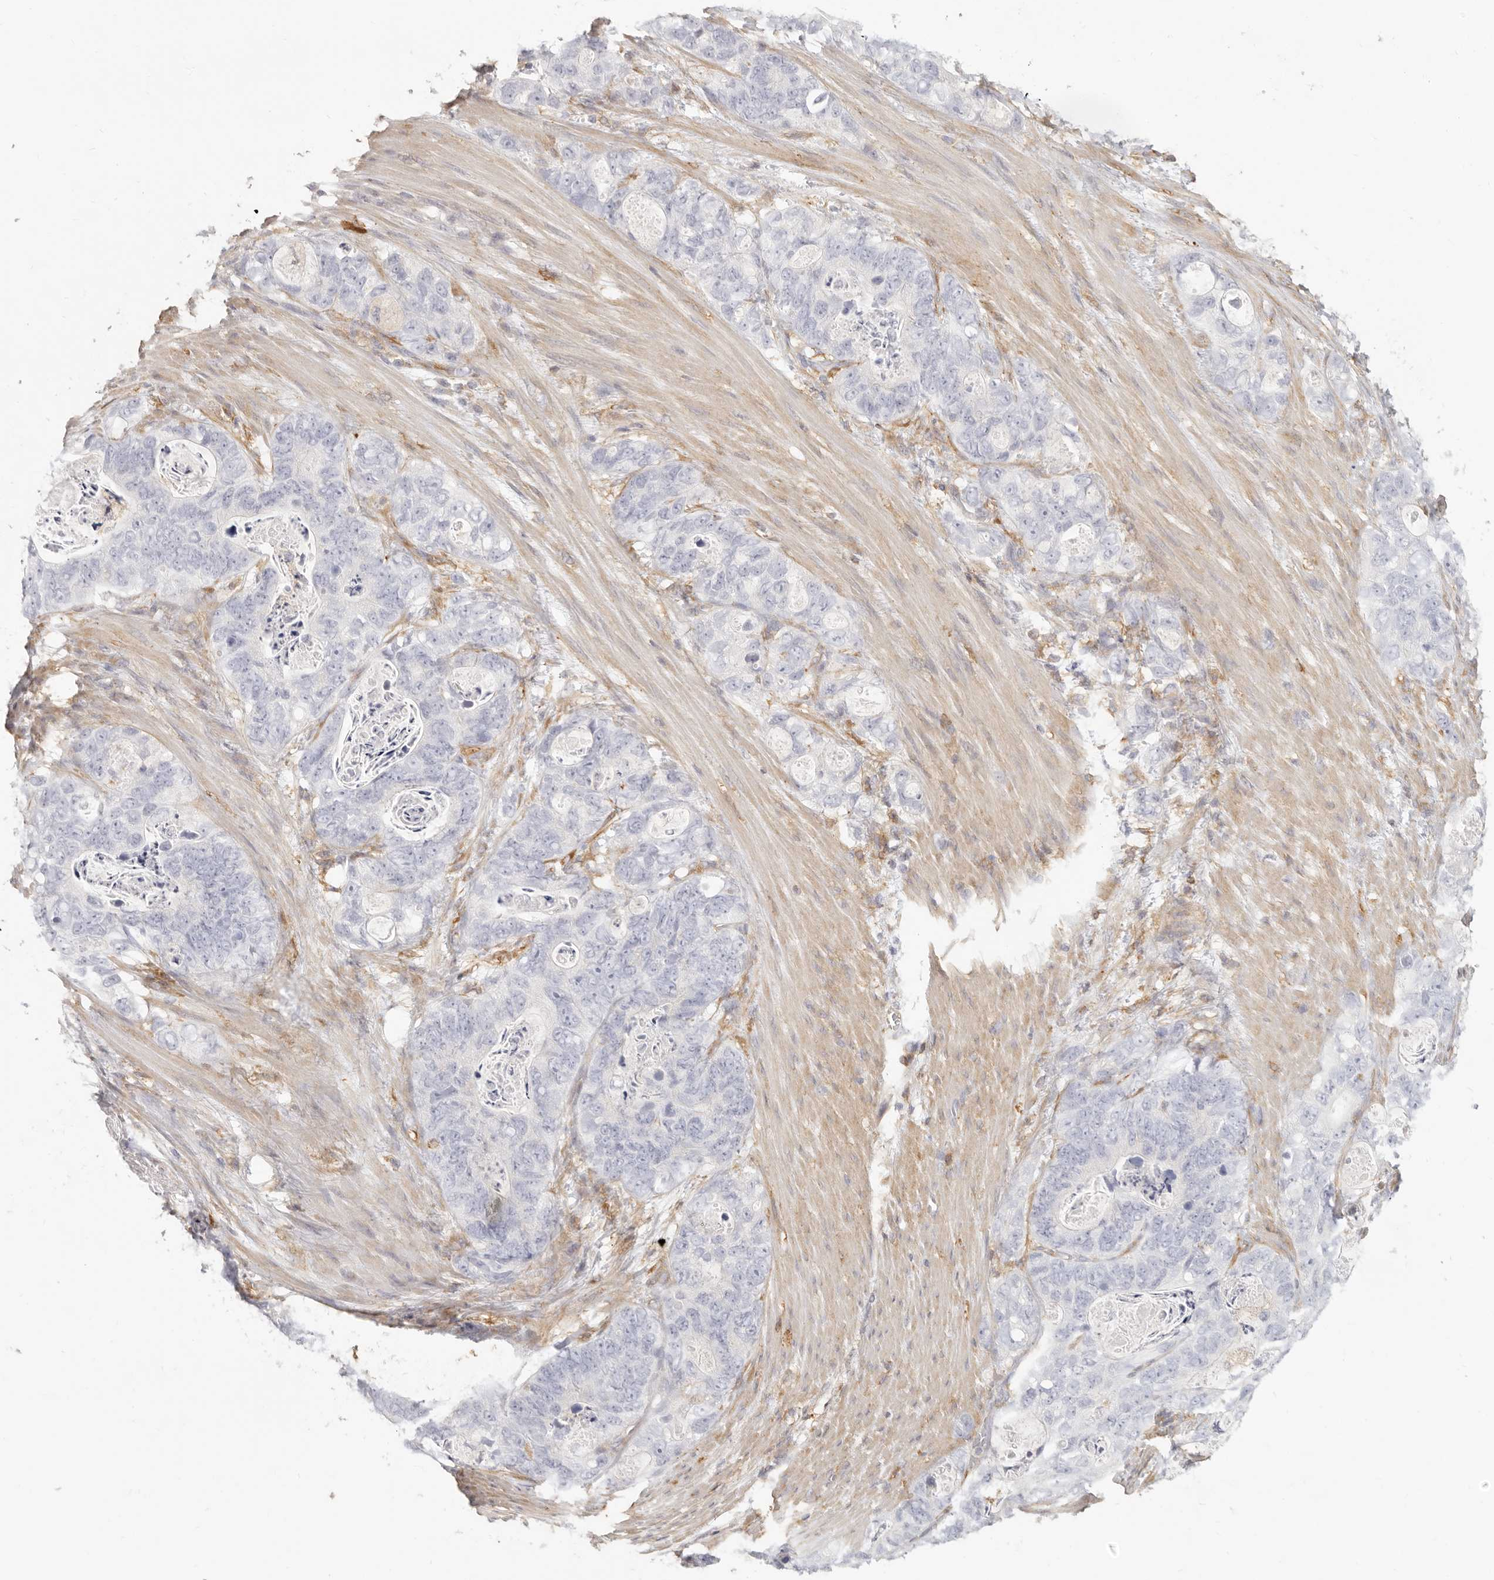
{"staining": {"intensity": "negative", "quantity": "none", "location": "none"}, "tissue": "stomach cancer", "cell_type": "Tumor cells", "image_type": "cancer", "snomed": [{"axis": "morphology", "description": "Normal tissue, NOS"}, {"axis": "morphology", "description": "Adenocarcinoma, NOS"}, {"axis": "topography", "description": "Stomach"}], "caption": "Immunohistochemistry (IHC) image of neoplastic tissue: adenocarcinoma (stomach) stained with DAB (3,3'-diaminobenzidine) shows no significant protein staining in tumor cells. (Stains: DAB (3,3'-diaminobenzidine) immunohistochemistry with hematoxylin counter stain, Microscopy: brightfield microscopy at high magnification).", "gene": "NIBAN1", "patient": {"sex": "female", "age": 89}}